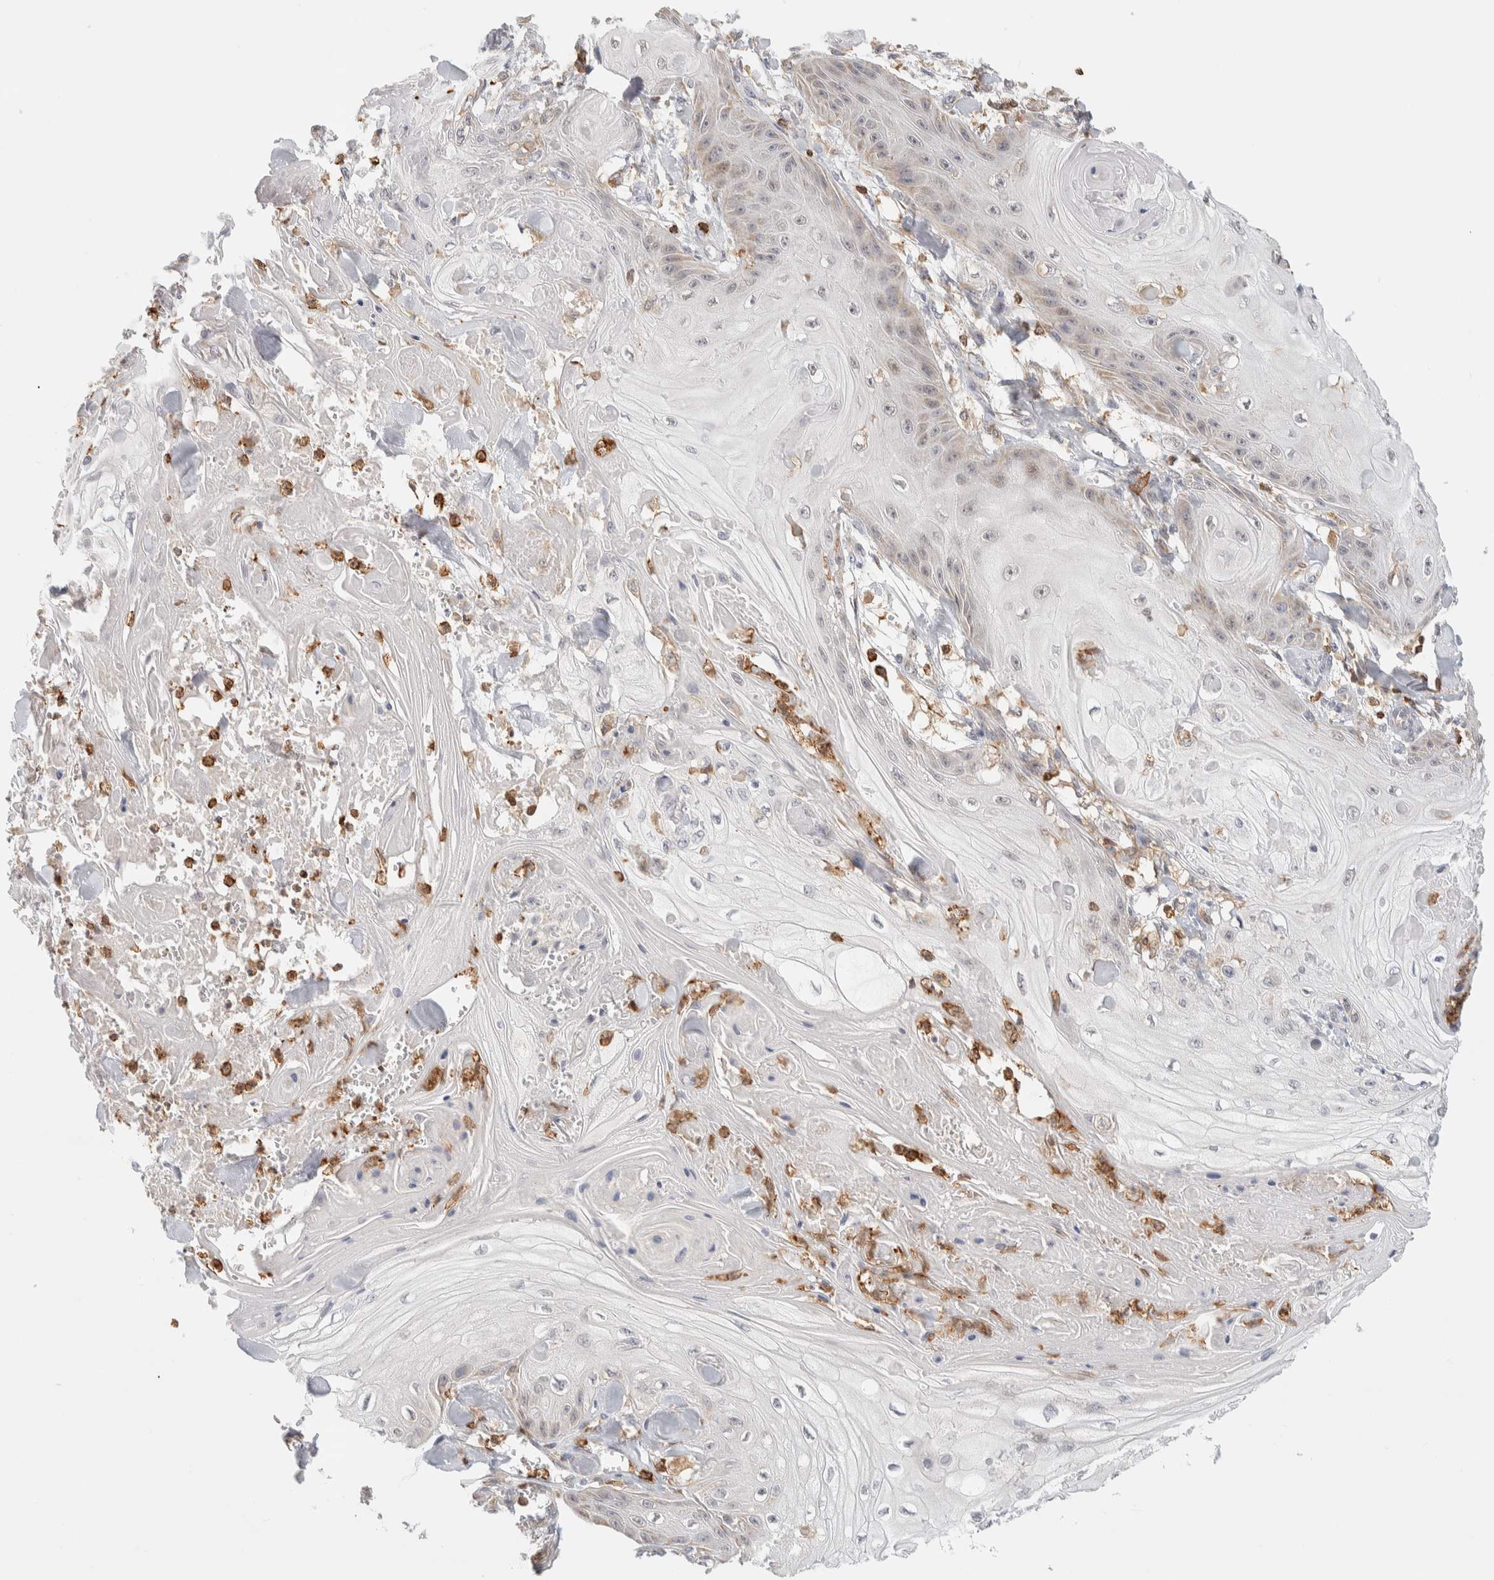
{"staining": {"intensity": "weak", "quantity": "<25%", "location": "cytoplasmic/membranous"}, "tissue": "skin cancer", "cell_type": "Tumor cells", "image_type": "cancer", "snomed": [{"axis": "morphology", "description": "Squamous cell carcinoma, NOS"}, {"axis": "topography", "description": "Skin"}], "caption": "There is no significant positivity in tumor cells of skin squamous cell carcinoma. (Brightfield microscopy of DAB (3,3'-diaminobenzidine) immunohistochemistry (IHC) at high magnification).", "gene": "RUNDC1", "patient": {"sex": "male", "age": 74}}